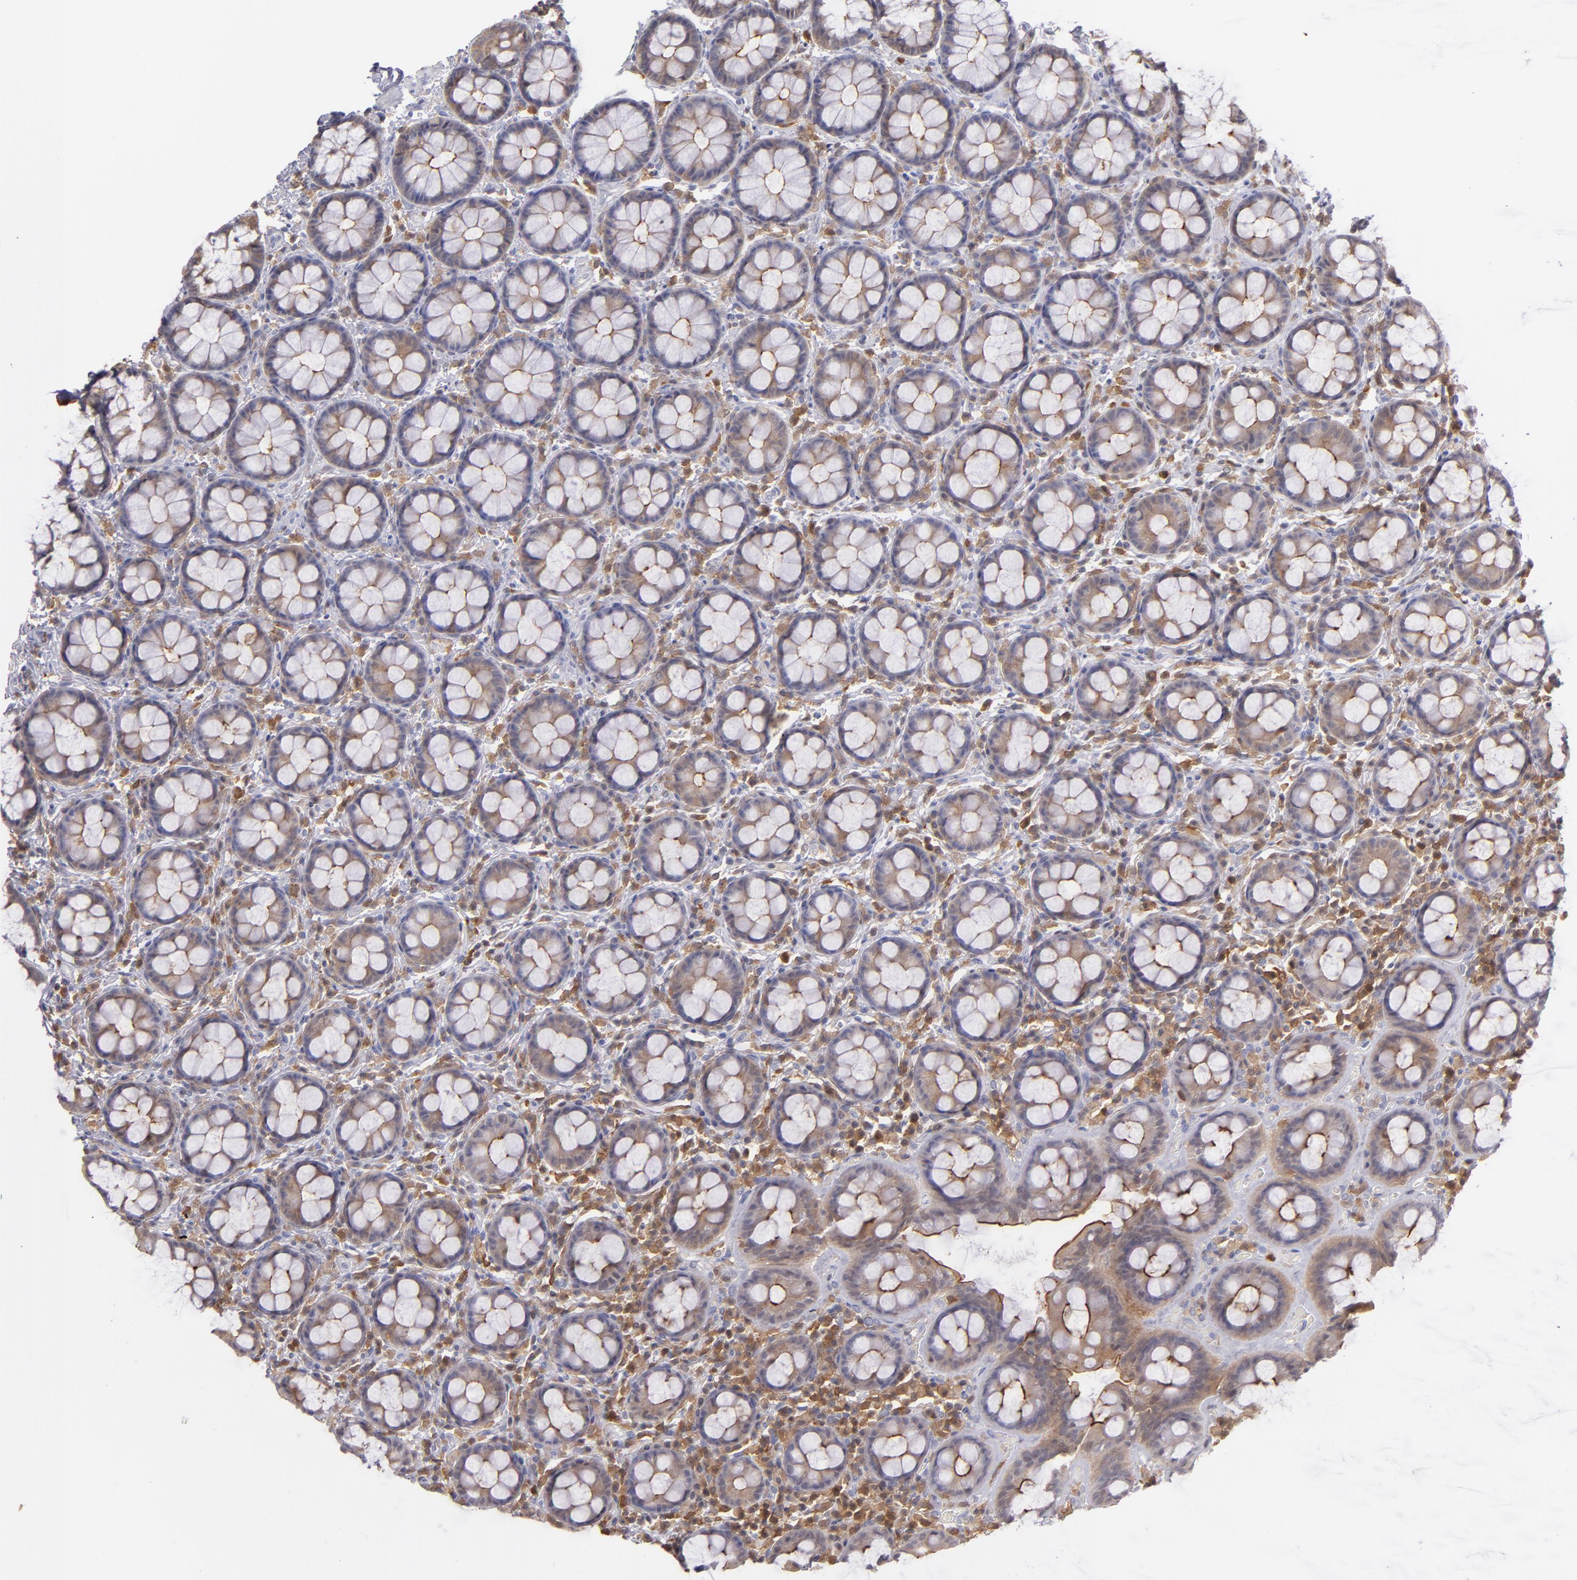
{"staining": {"intensity": "moderate", "quantity": ">75%", "location": "cytoplasmic/membranous"}, "tissue": "rectum", "cell_type": "Glandular cells", "image_type": "normal", "snomed": [{"axis": "morphology", "description": "Normal tissue, NOS"}, {"axis": "topography", "description": "Rectum"}], "caption": "Glandular cells display moderate cytoplasmic/membranous positivity in about >75% of cells in benign rectum. (DAB (3,3'-diaminobenzidine) = brown stain, brightfield microscopy at high magnification).", "gene": "PRKCD", "patient": {"sex": "male", "age": 92}}